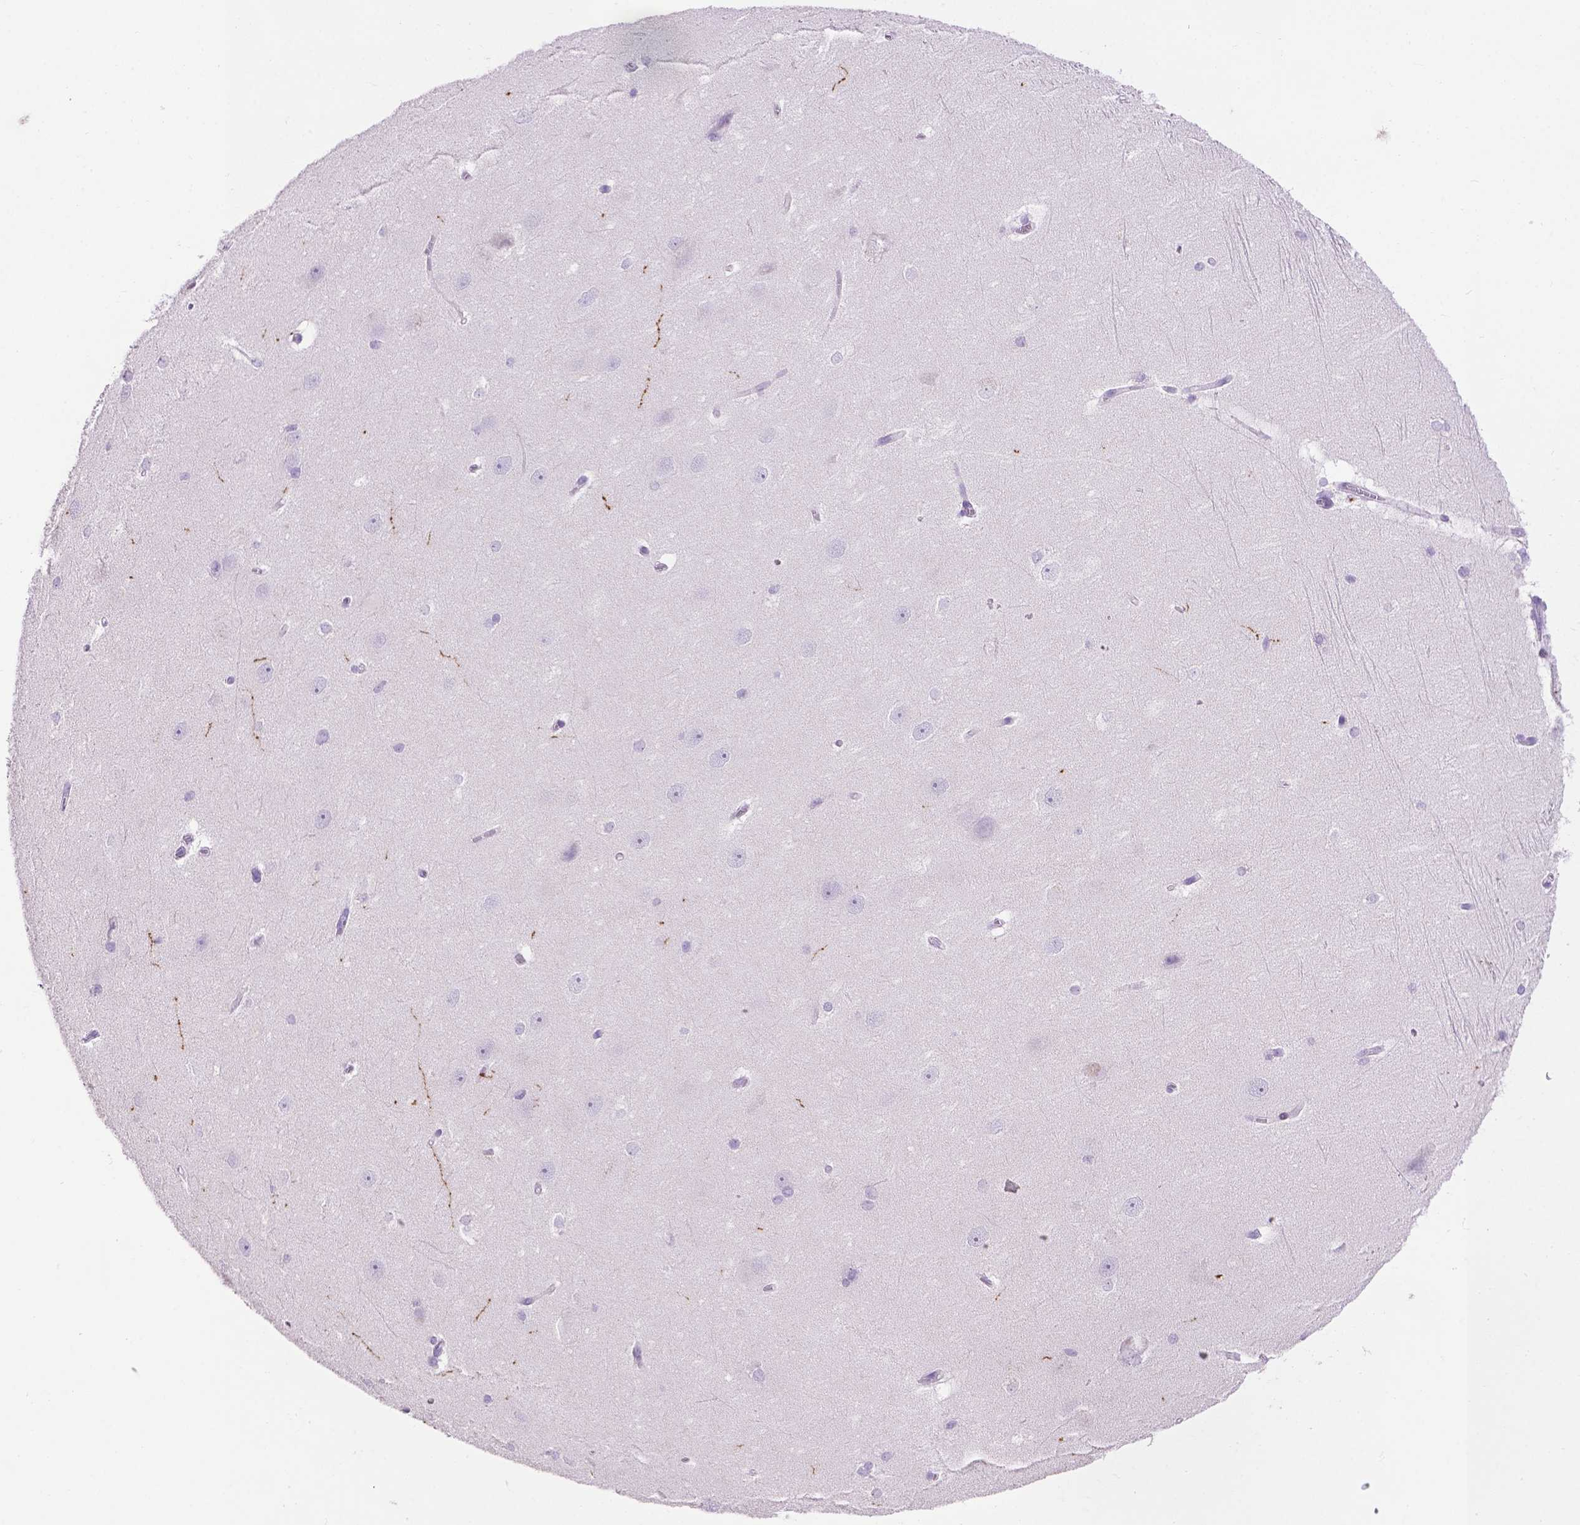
{"staining": {"intensity": "negative", "quantity": "none", "location": "none"}, "tissue": "hippocampus", "cell_type": "Glial cells", "image_type": "normal", "snomed": [{"axis": "morphology", "description": "Normal tissue, NOS"}, {"axis": "topography", "description": "Cerebral cortex"}, {"axis": "topography", "description": "Hippocampus"}], "caption": "Benign hippocampus was stained to show a protein in brown. There is no significant expression in glial cells. The staining is performed using DAB brown chromogen with nuclei counter-stained in using hematoxylin.", "gene": "TH", "patient": {"sex": "female", "age": 19}}